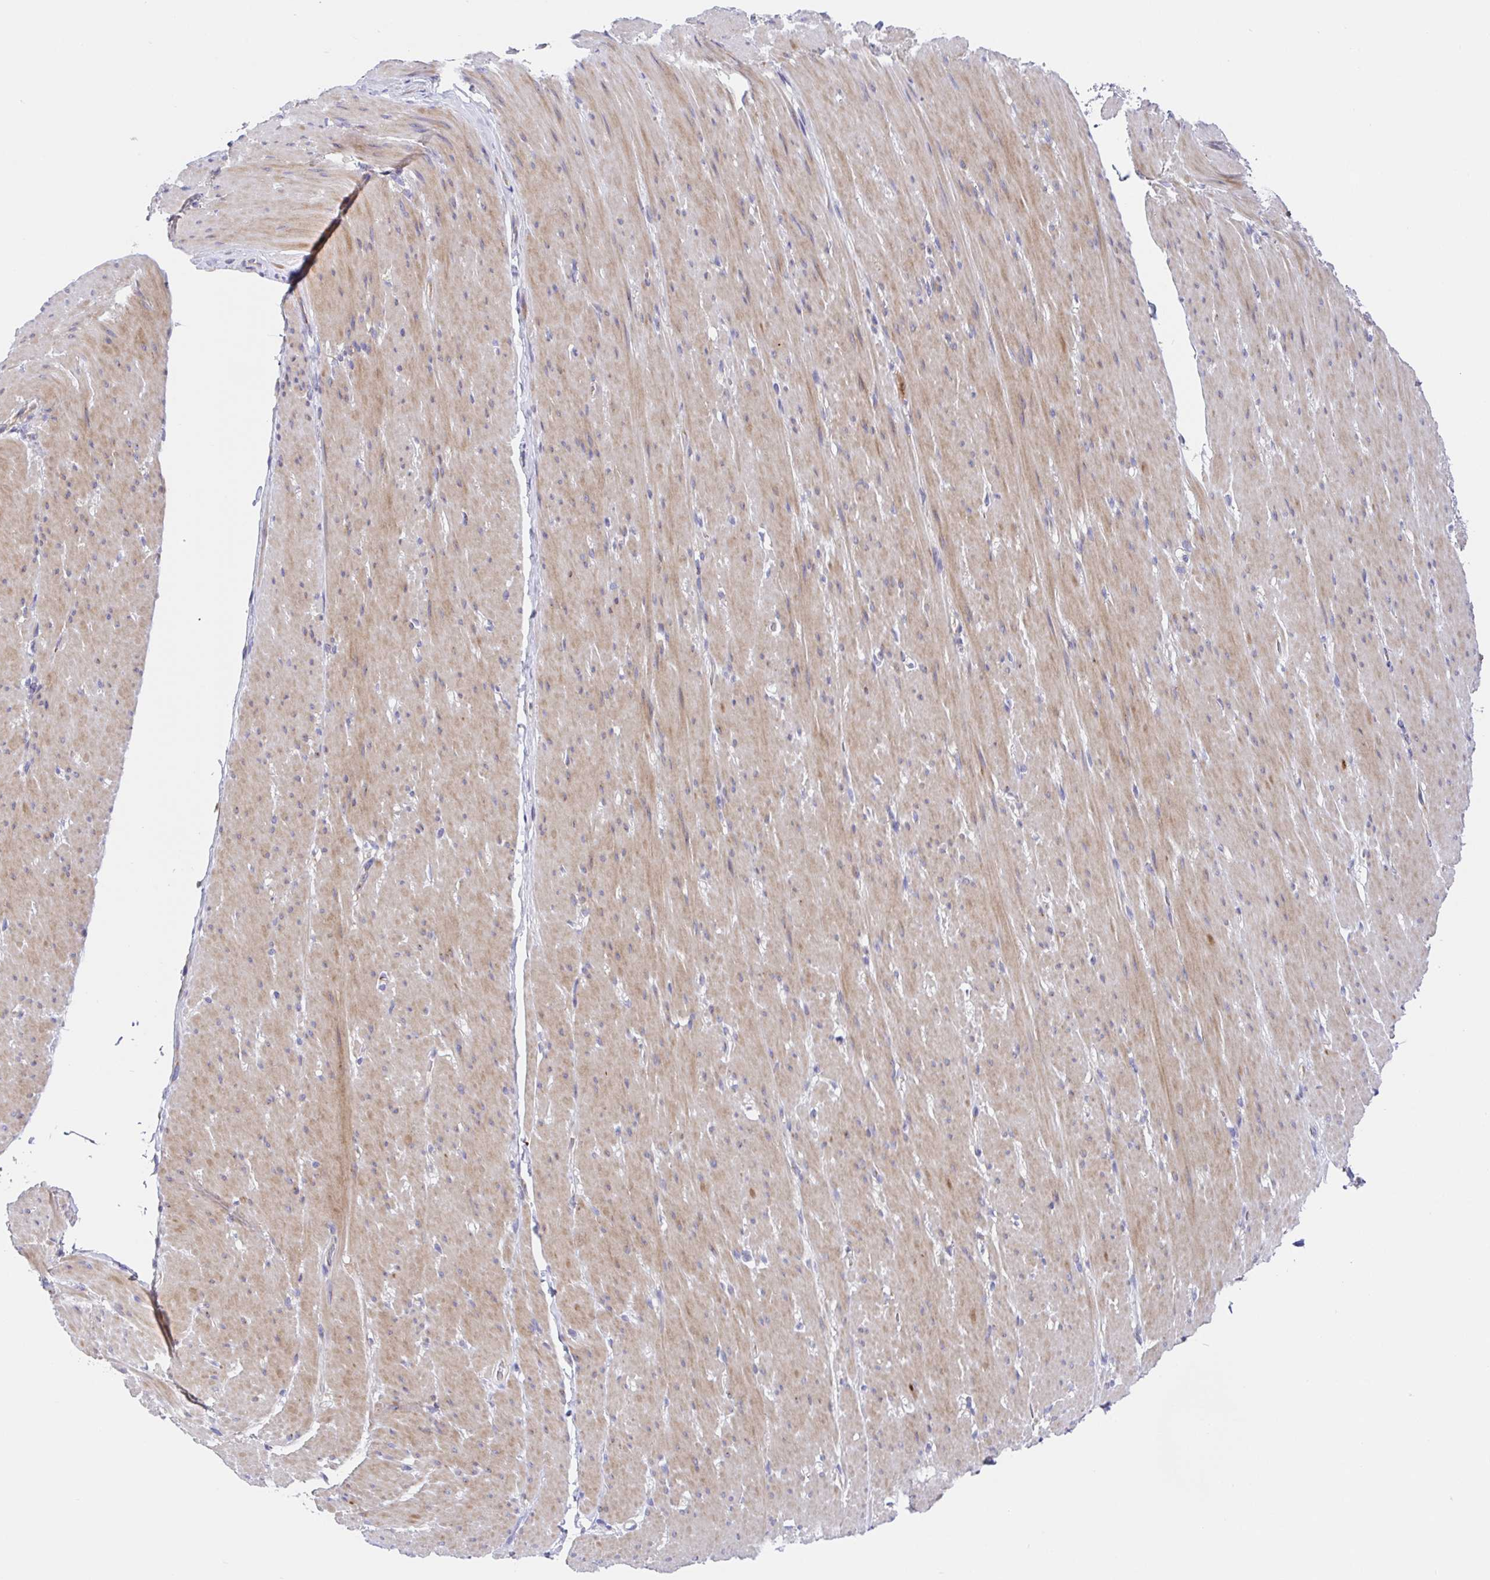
{"staining": {"intensity": "weak", "quantity": "25%-75%", "location": "cytoplasmic/membranous"}, "tissue": "smooth muscle", "cell_type": "Smooth muscle cells", "image_type": "normal", "snomed": [{"axis": "morphology", "description": "Normal tissue, NOS"}, {"axis": "topography", "description": "Smooth muscle"}, {"axis": "topography", "description": "Rectum"}], "caption": "Approximately 25%-75% of smooth muscle cells in unremarkable smooth muscle reveal weak cytoplasmic/membranous protein staining as visualized by brown immunohistochemical staining.", "gene": "GOLGA1", "patient": {"sex": "male", "age": 53}}